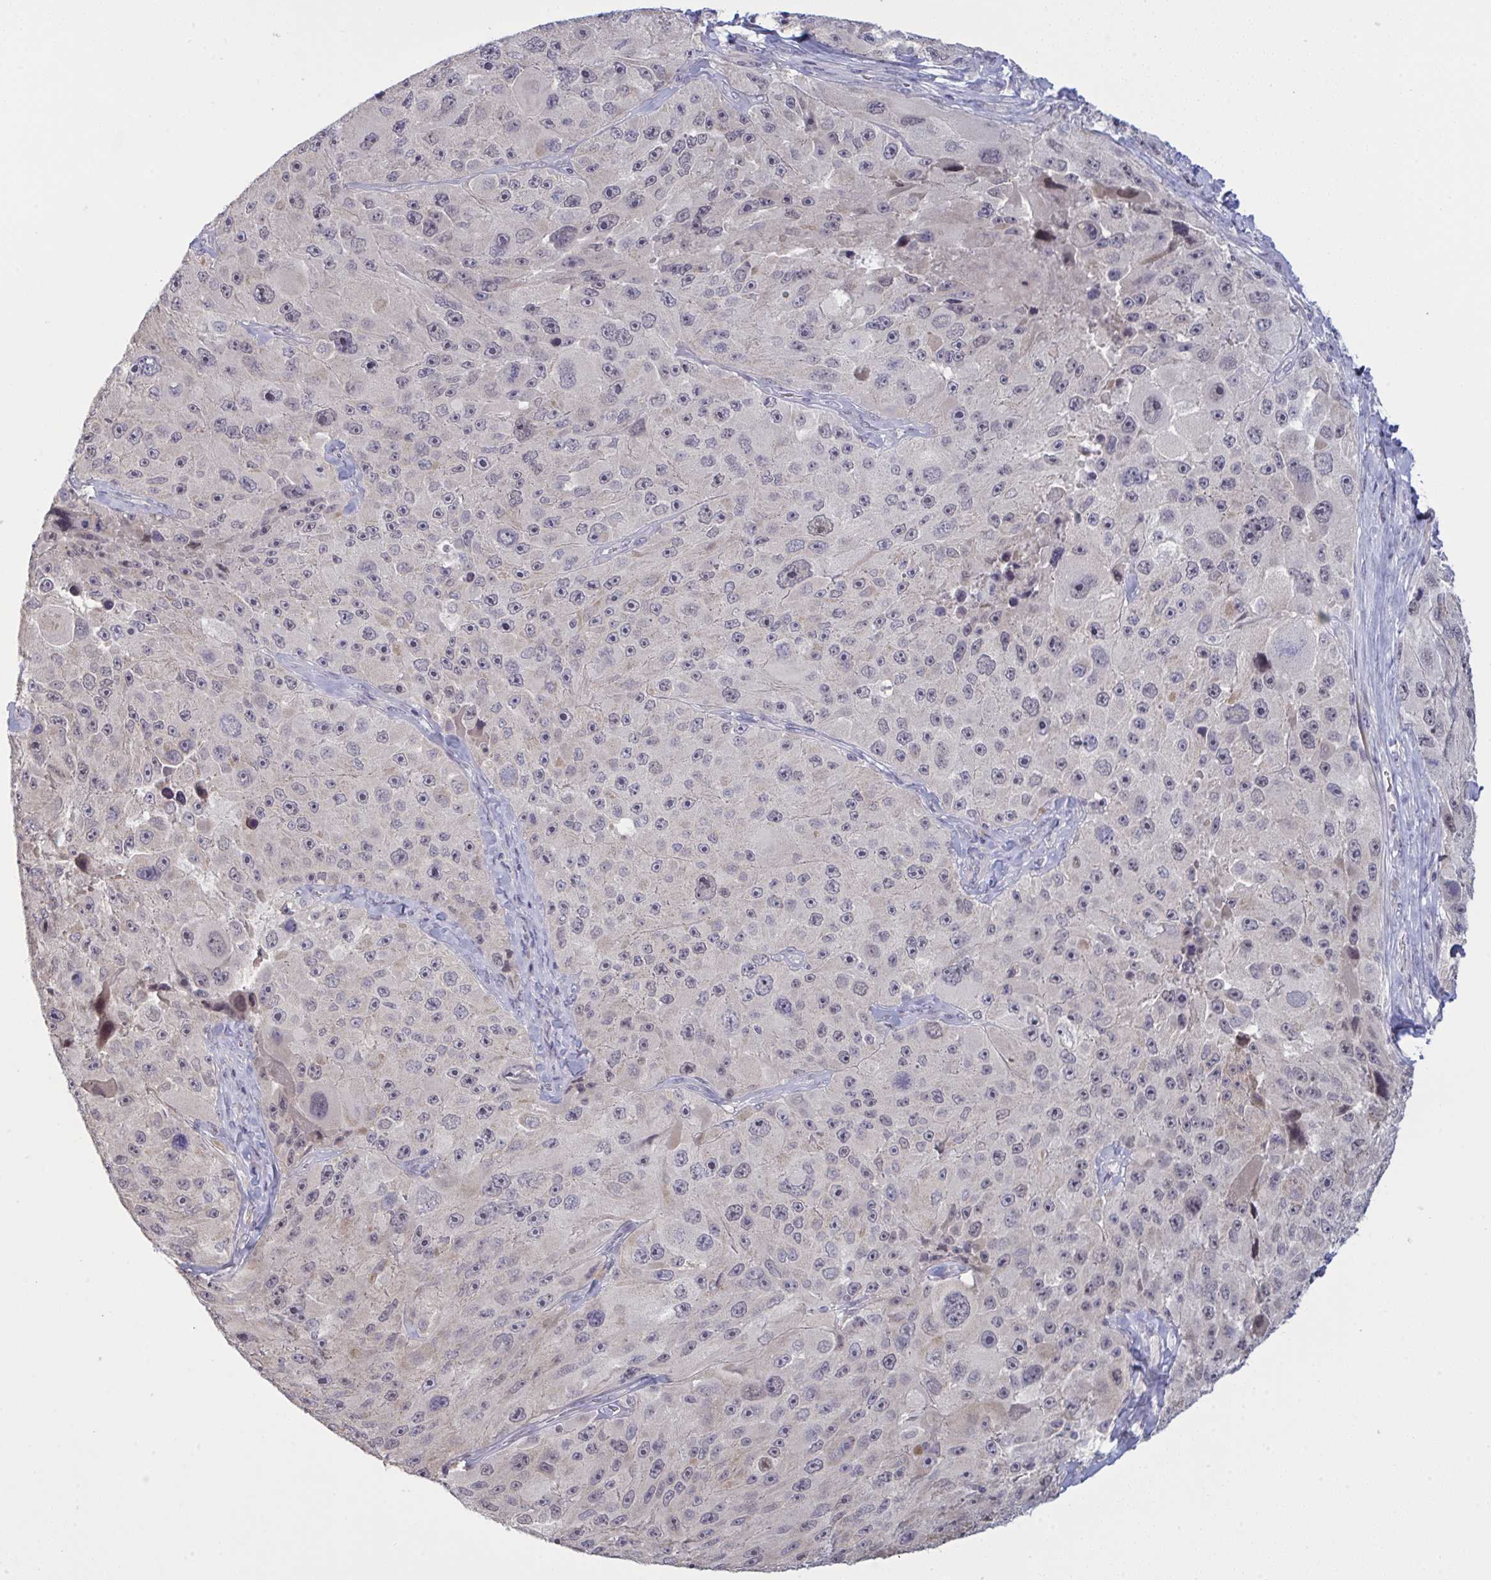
{"staining": {"intensity": "negative", "quantity": "none", "location": "none"}, "tissue": "melanoma", "cell_type": "Tumor cells", "image_type": "cancer", "snomed": [{"axis": "morphology", "description": "Malignant melanoma, Metastatic site"}, {"axis": "topography", "description": "Lymph node"}], "caption": "IHC micrograph of neoplastic tissue: melanoma stained with DAB (3,3'-diaminobenzidine) shows no significant protein positivity in tumor cells.", "gene": "ZNF784", "patient": {"sex": "male", "age": 62}}